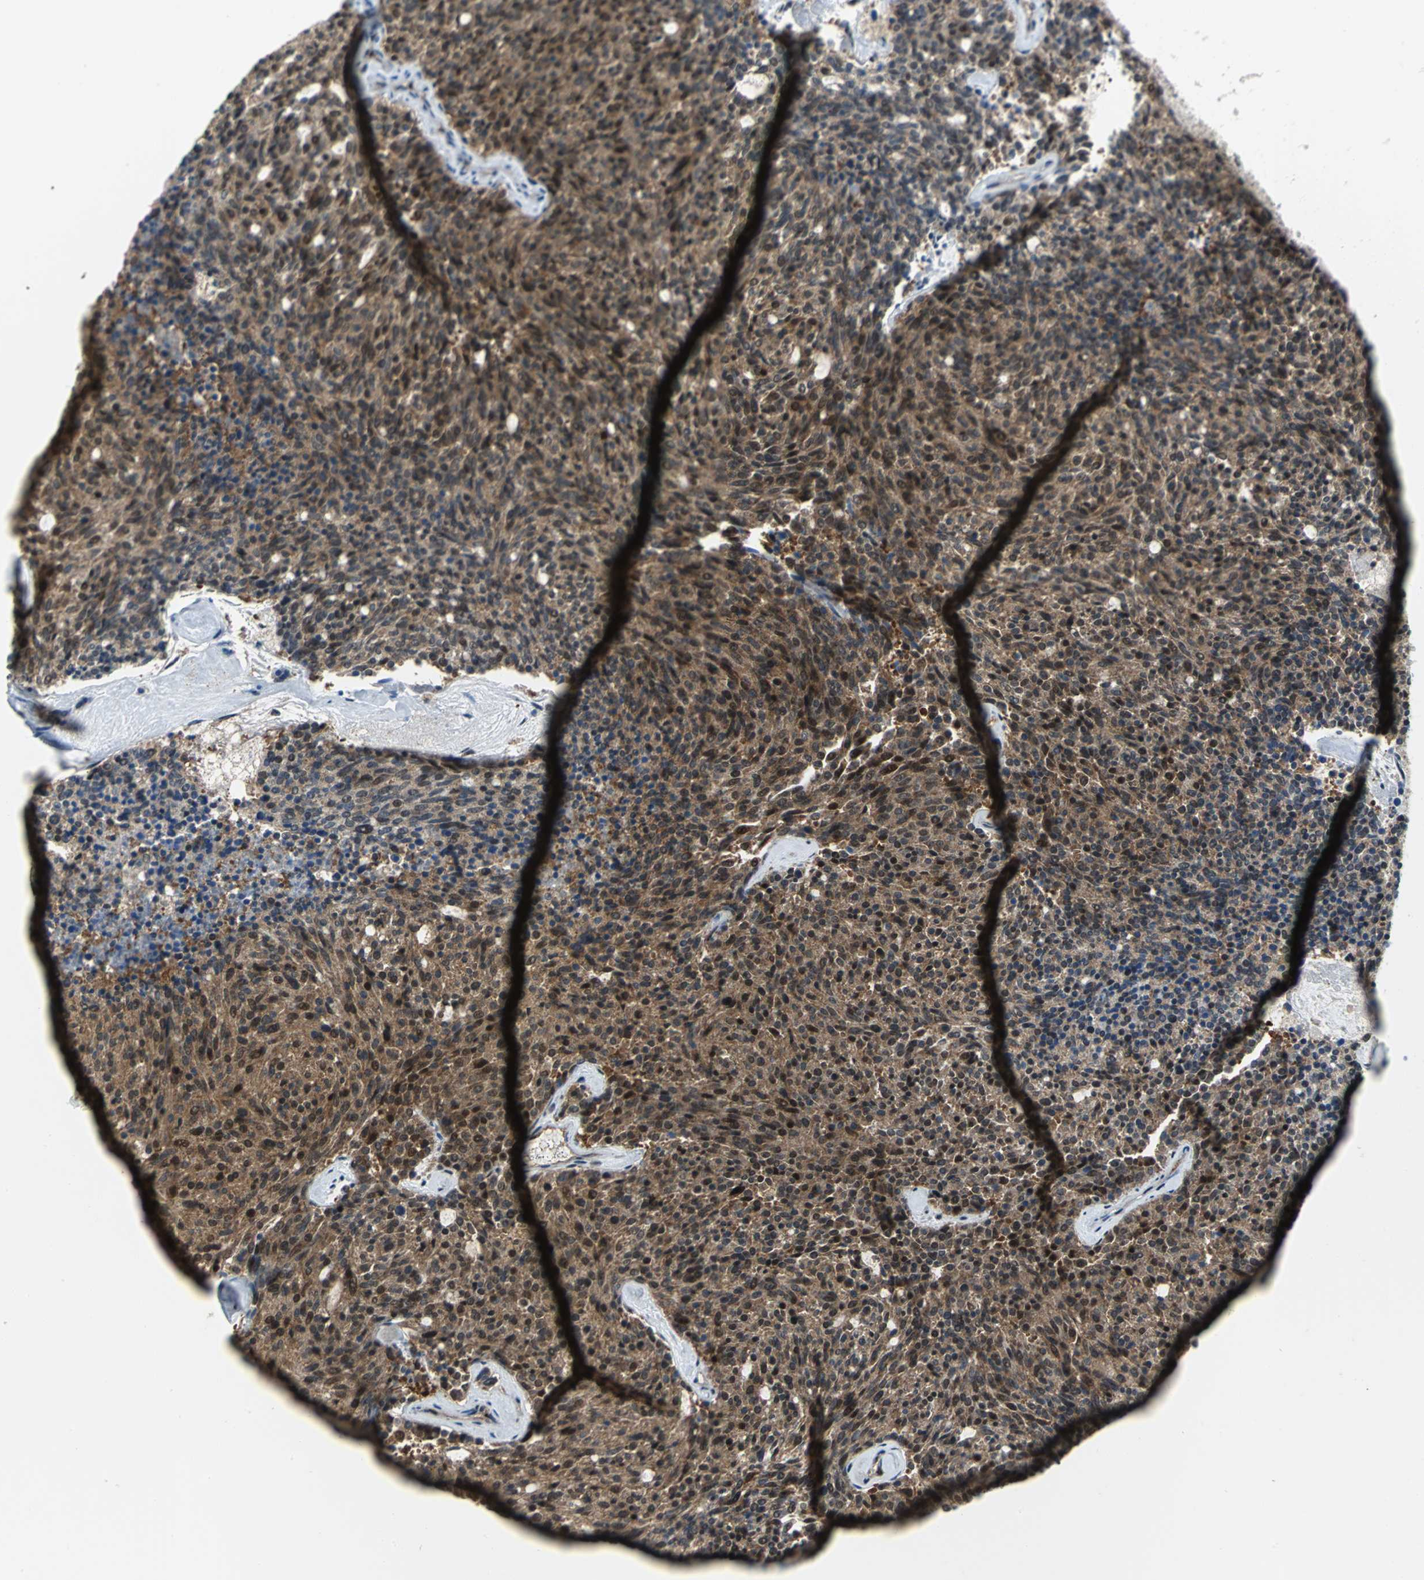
{"staining": {"intensity": "moderate", "quantity": "25%-75%", "location": "cytoplasmic/membranous,nuclear"}, "tissue": "carcinoid", "cell_type": "Tumor cells", "image_type": "cancer", "snomed": [{"axis": "morphology", "description": "Carcinoid, malignant, NOS"}, {"axis": "topography", "description": "Pancreas"}], "caption": "Immunohistochemical staining of human carcinoid (malignant) exhibits moderate cytoplasmic/membranous and nuclear protein staining in approximately 25%-75% of tumor cells.", "gene": "PSMA4", "patient": {"sex": "female", "age": 54}}